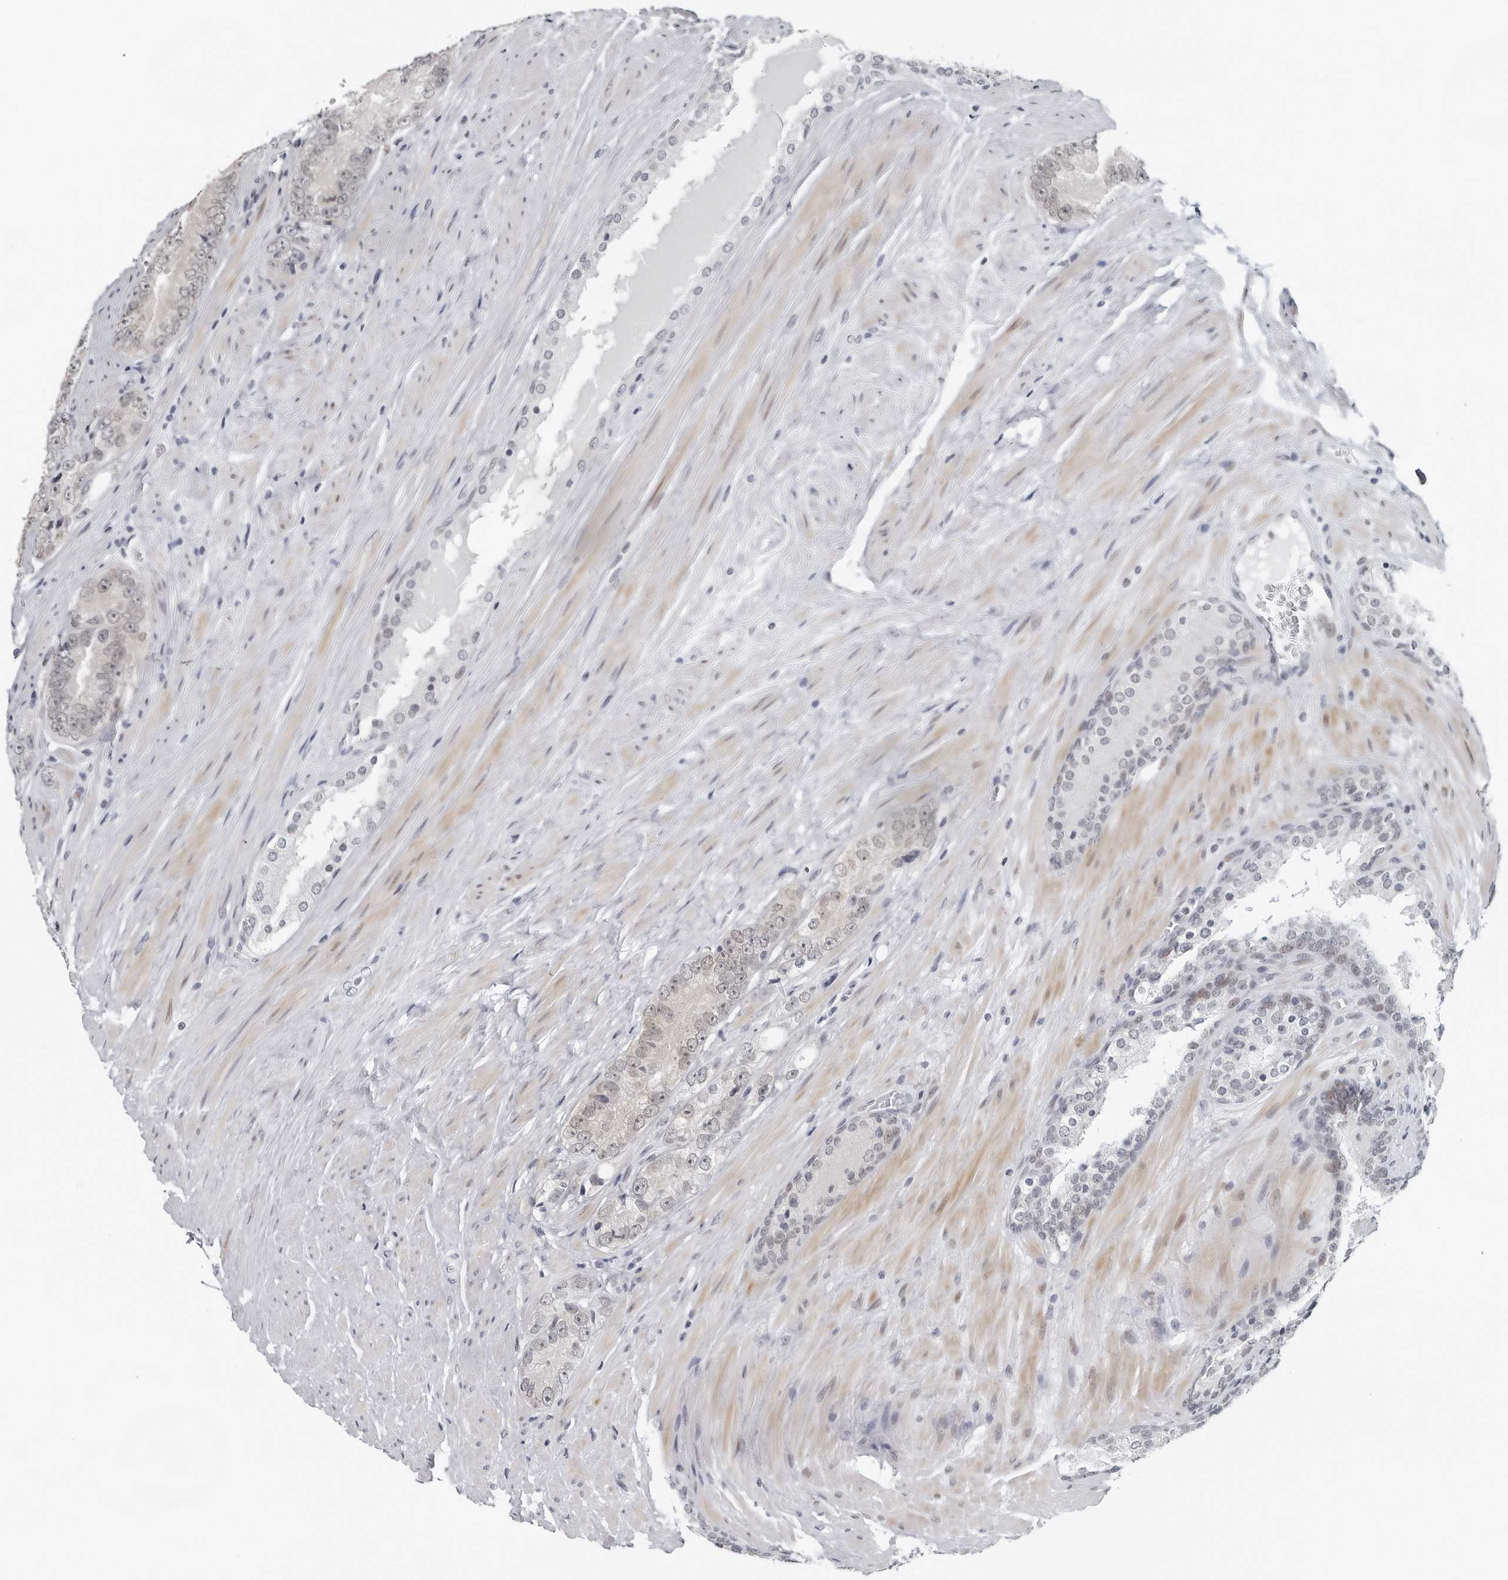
{"staining": {"intensity": "weak", "quantity": "<25%", "location": "cytoplasmic/membranous,nuclear"}, "tissue": "prostate cancer", "cell_type": "Tumor cells", "image_type": "cancer", "snomed": [{"axis": "morphology", "description": "Adenocarcinoma, High grade"}, {"axis": "topography", "description": "Prostate"}], "caption": "Human prostate adenocarcinoma (high-grade) stained for a protein using IHC shows no staining in tumor cells.", "gene": "PPP1R42", "patient": {"sex": "male", "age": 56}}